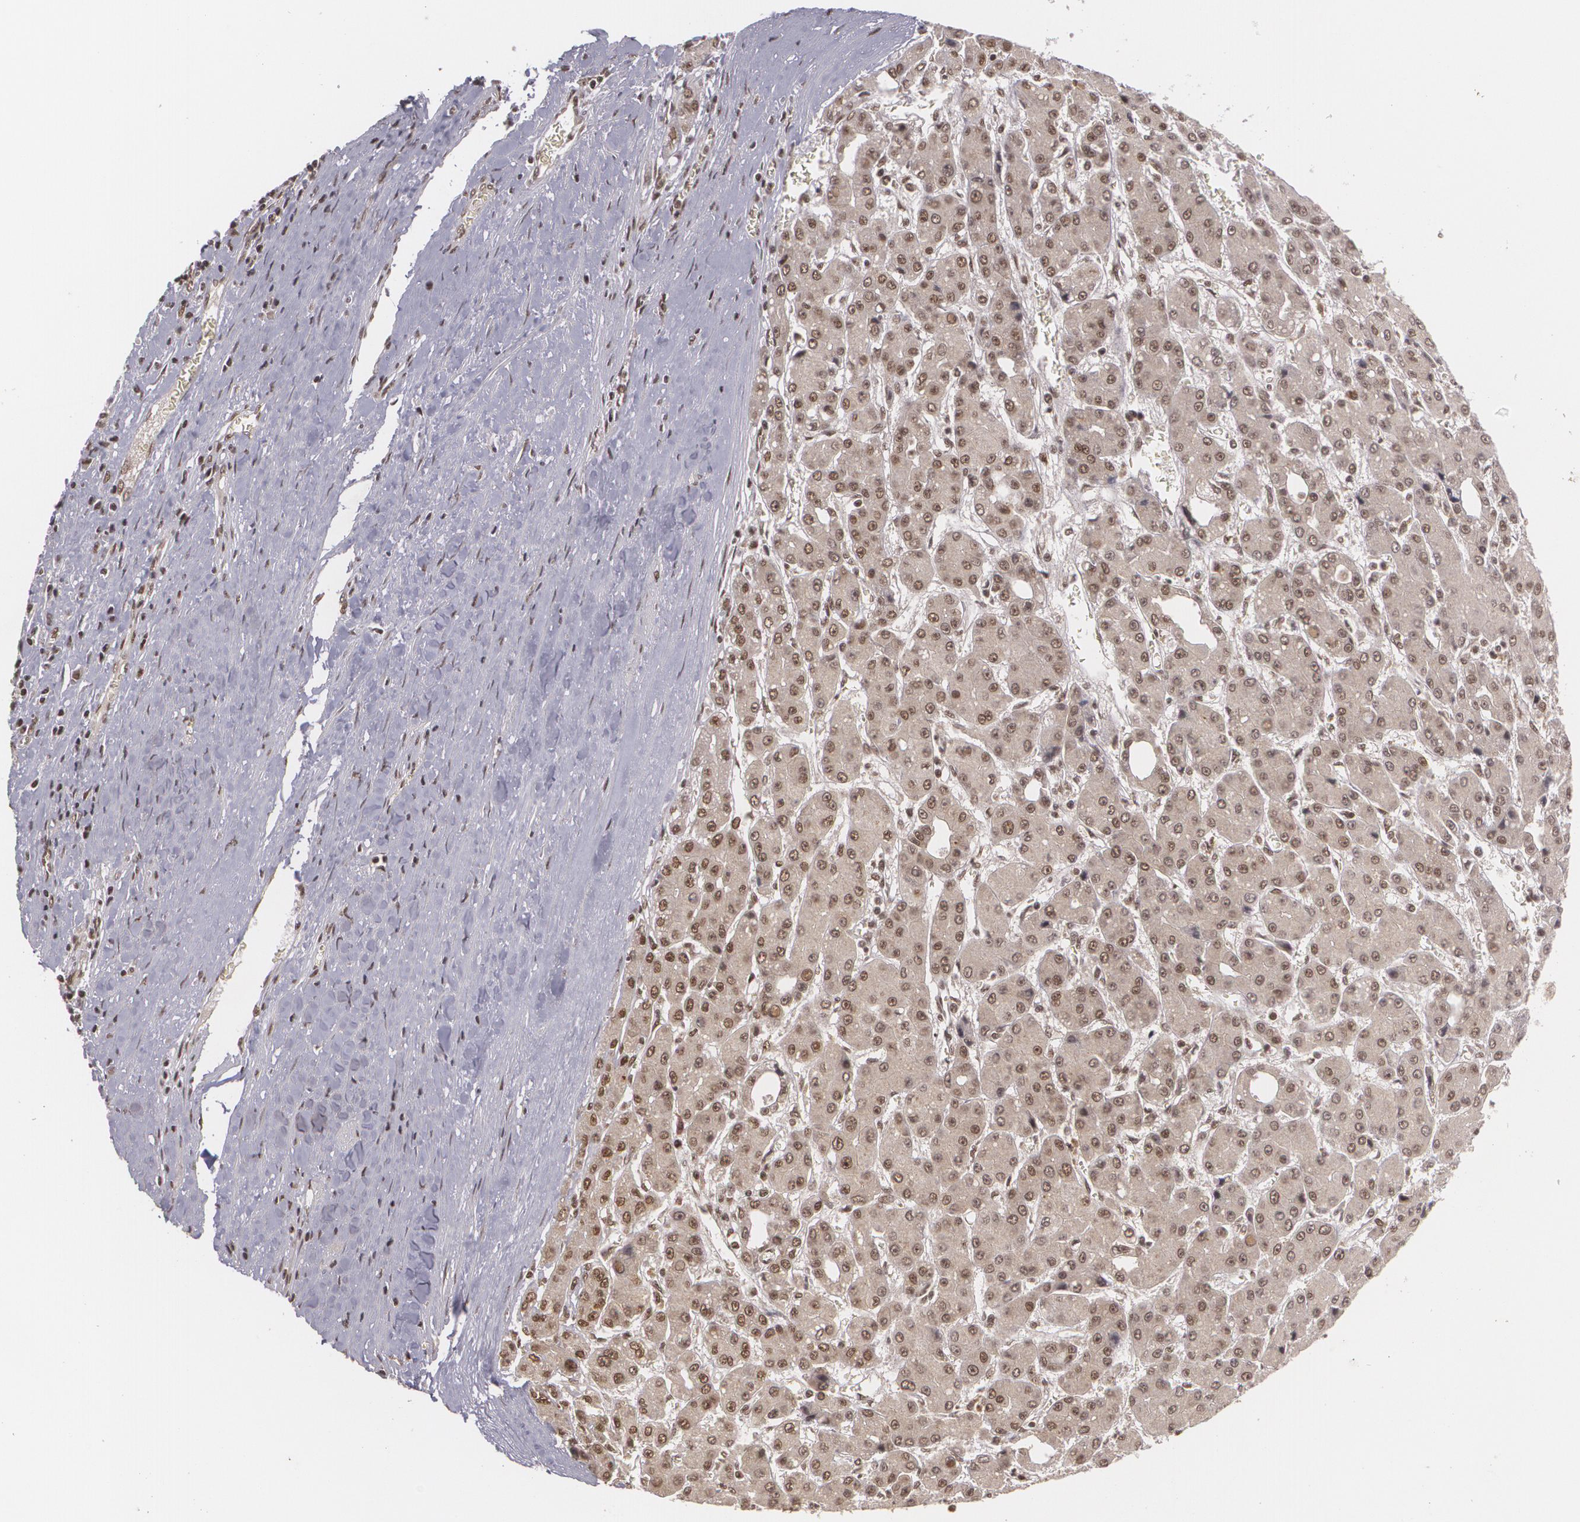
{"staining": {"intensity": "moderate", "quantity": ">75%", "location": "cytoplasmic/membranous,nuclear"}, "tissue": "liver cancer", "cell_type": "Tumor cells", "image_type": "cancer", "snomed": [{"axis": "morphology", "description": "Carcinoma, Hepatocellular, NOS"}, {"axis": "topography", "description": "Liver"}], "caption": "About >75% of tumor cells in human liver cancer show moderate cytoplasmic/membranous and nuclear protein expression as visualized by brown immunohistochemical staining.", "gene": "RXRB", "patient": {"sex": "male", "age": 69}}